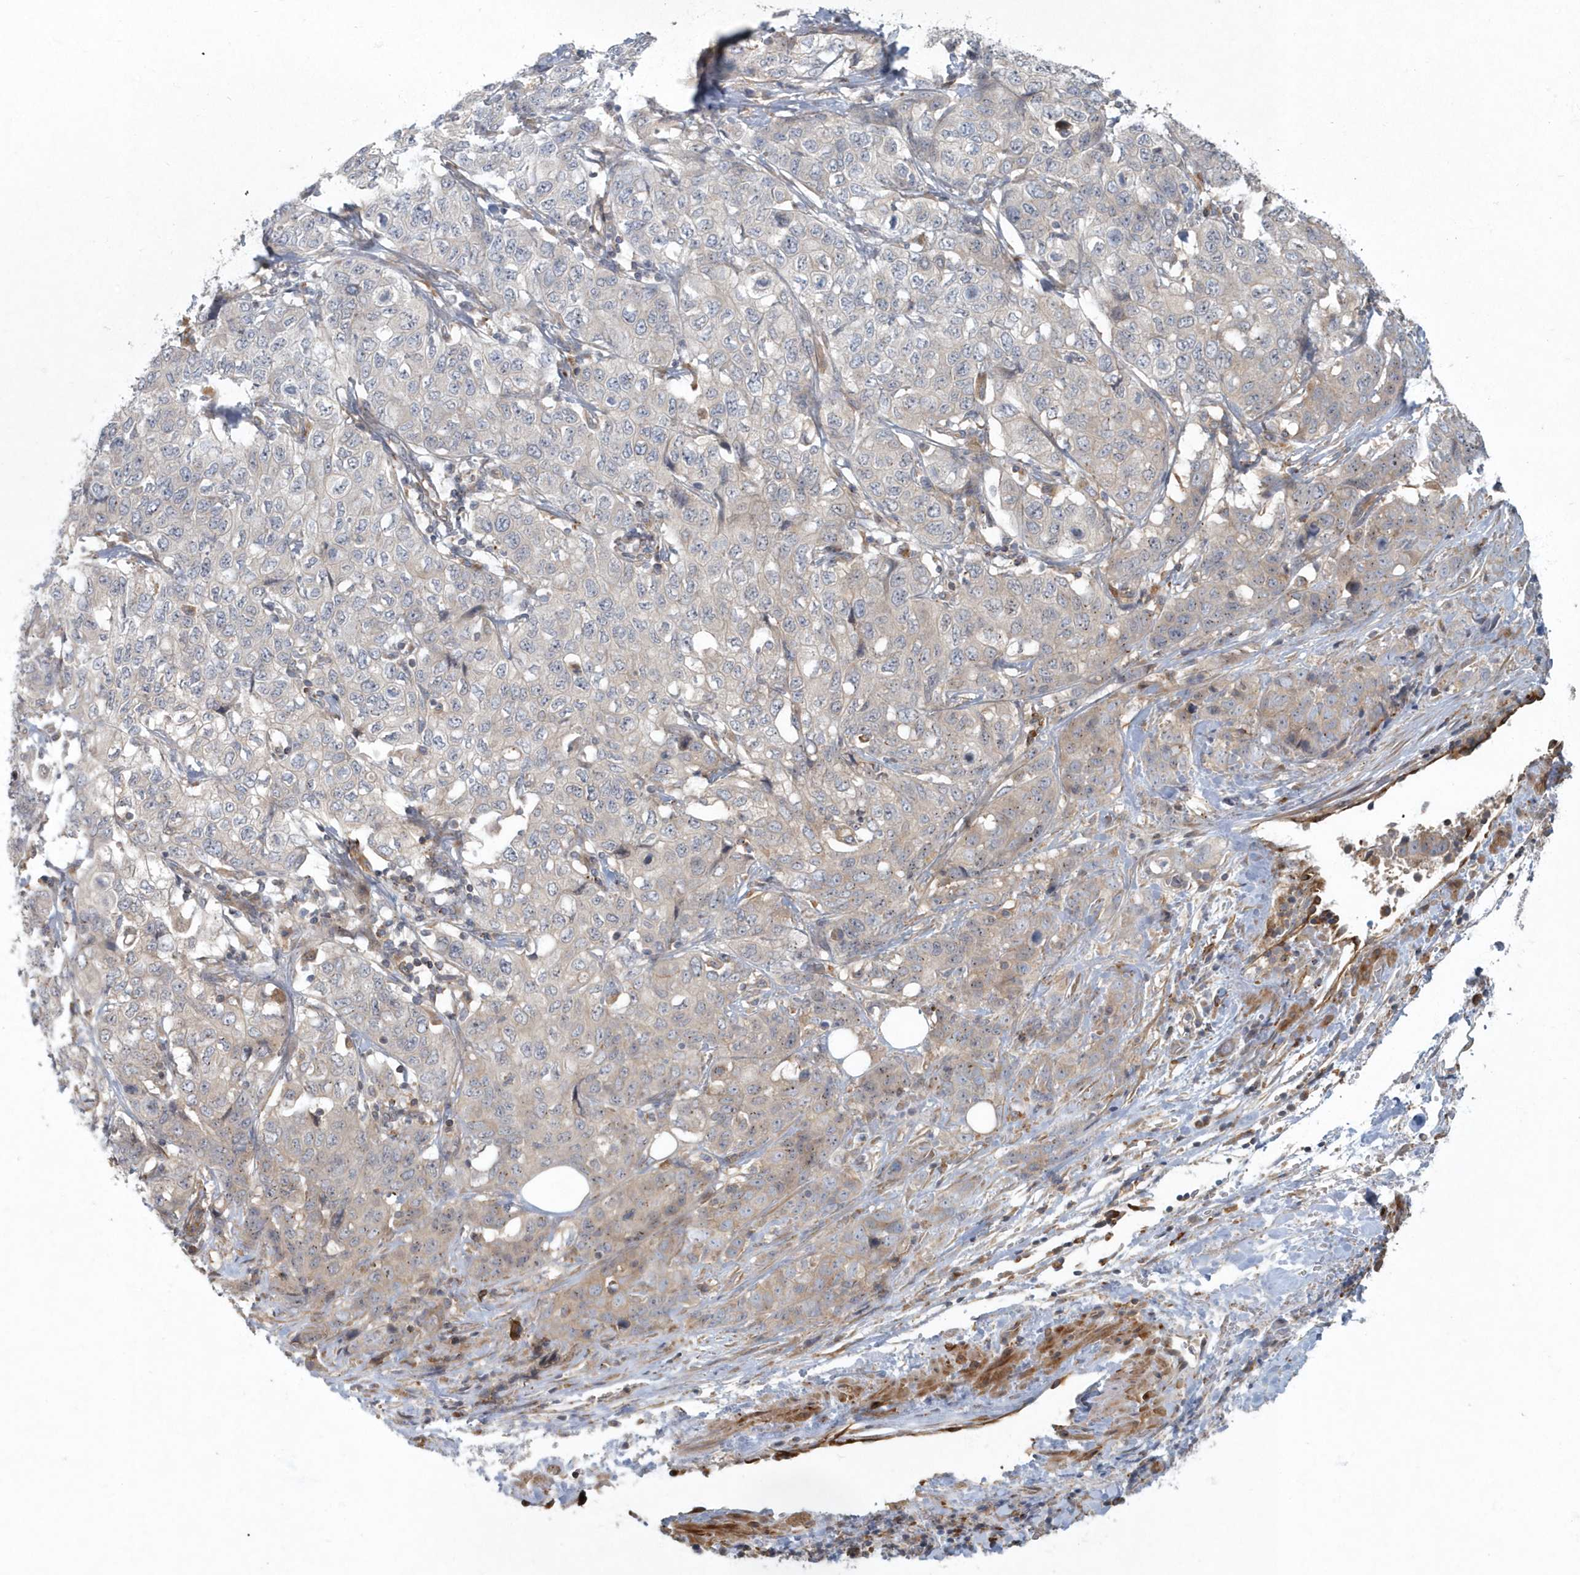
{"staining": {"intensity": "weak", "quantity": "<25%", "location": "cytoplasmic/membranous"}, "tissue": "stomach cancer", "cell_type": "Tumor cells", "image_type": "cancer", "snomed": [{"axis": "morphology", "description": "Adenocarcinoma, NOS"}, {"axis": "topography", "description": "Stomach"}], "caption": "An image of human stomach cancer (adenocarcinoma) is negative for staining in tumor cells. (Brightfield microscopy of DAB immunohistochemistry (IHC) at high magnification).", "gene": "ARHGEF38", "patient": {"sex": "male", "age": 48}}